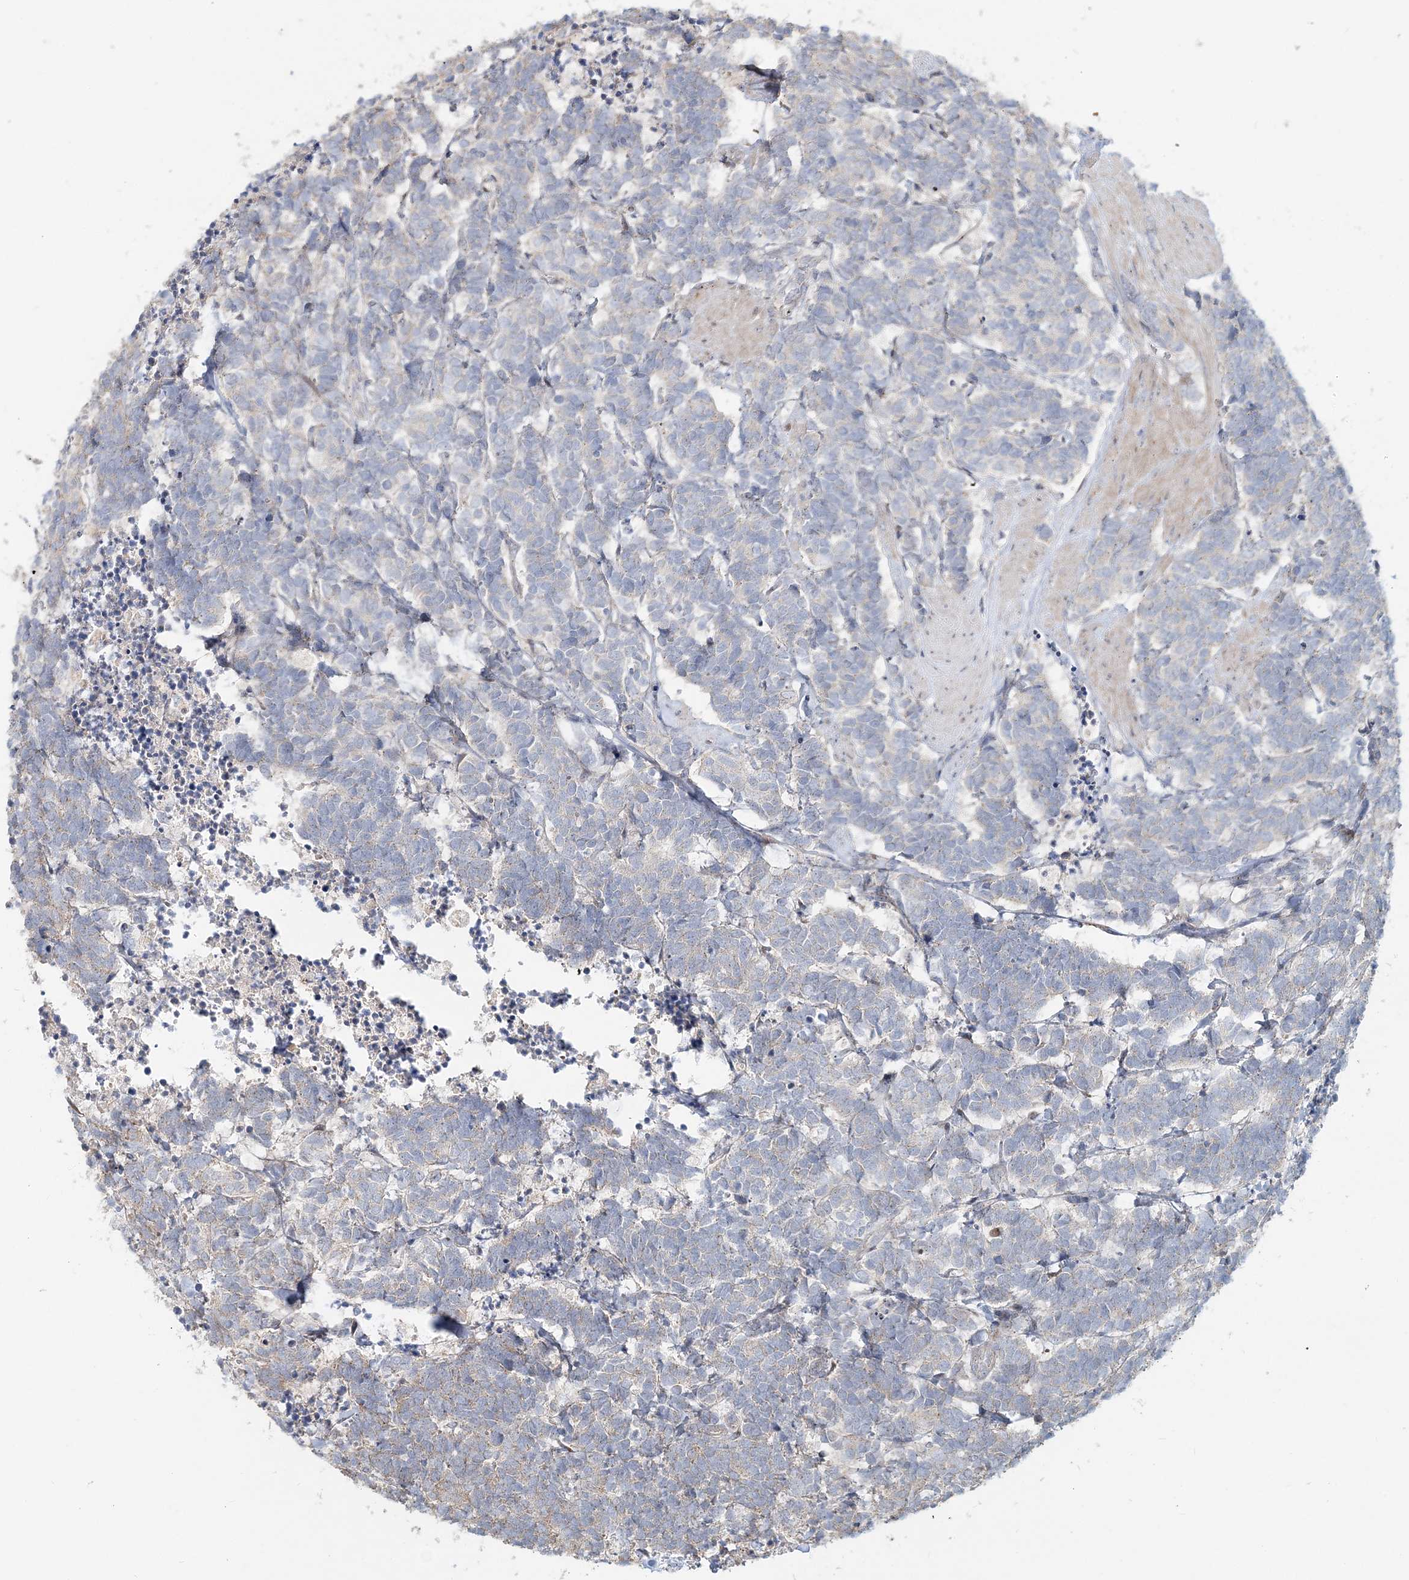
{"staining": {"intensity": "weak", "quantity": "<25%", "location": "cytoplasmic/membranous"}, "tissue": "carcinoid", "cell_type": "Tumor cells", "image_type": "cancer", "snomed": [{"axis": "morphology", "description": "Carcinoma, NOS"}, {"axis": "morphology", "description": "Carcinoid, malignant, NOS"}, {"axis": "topography", "description": "Urinary bladder"}], "caption": "Tumor cells show no significant positivity in carcinoid (malignant).", "gene": "CXXC5", "patient": {"sex": "male", "age": 57}}